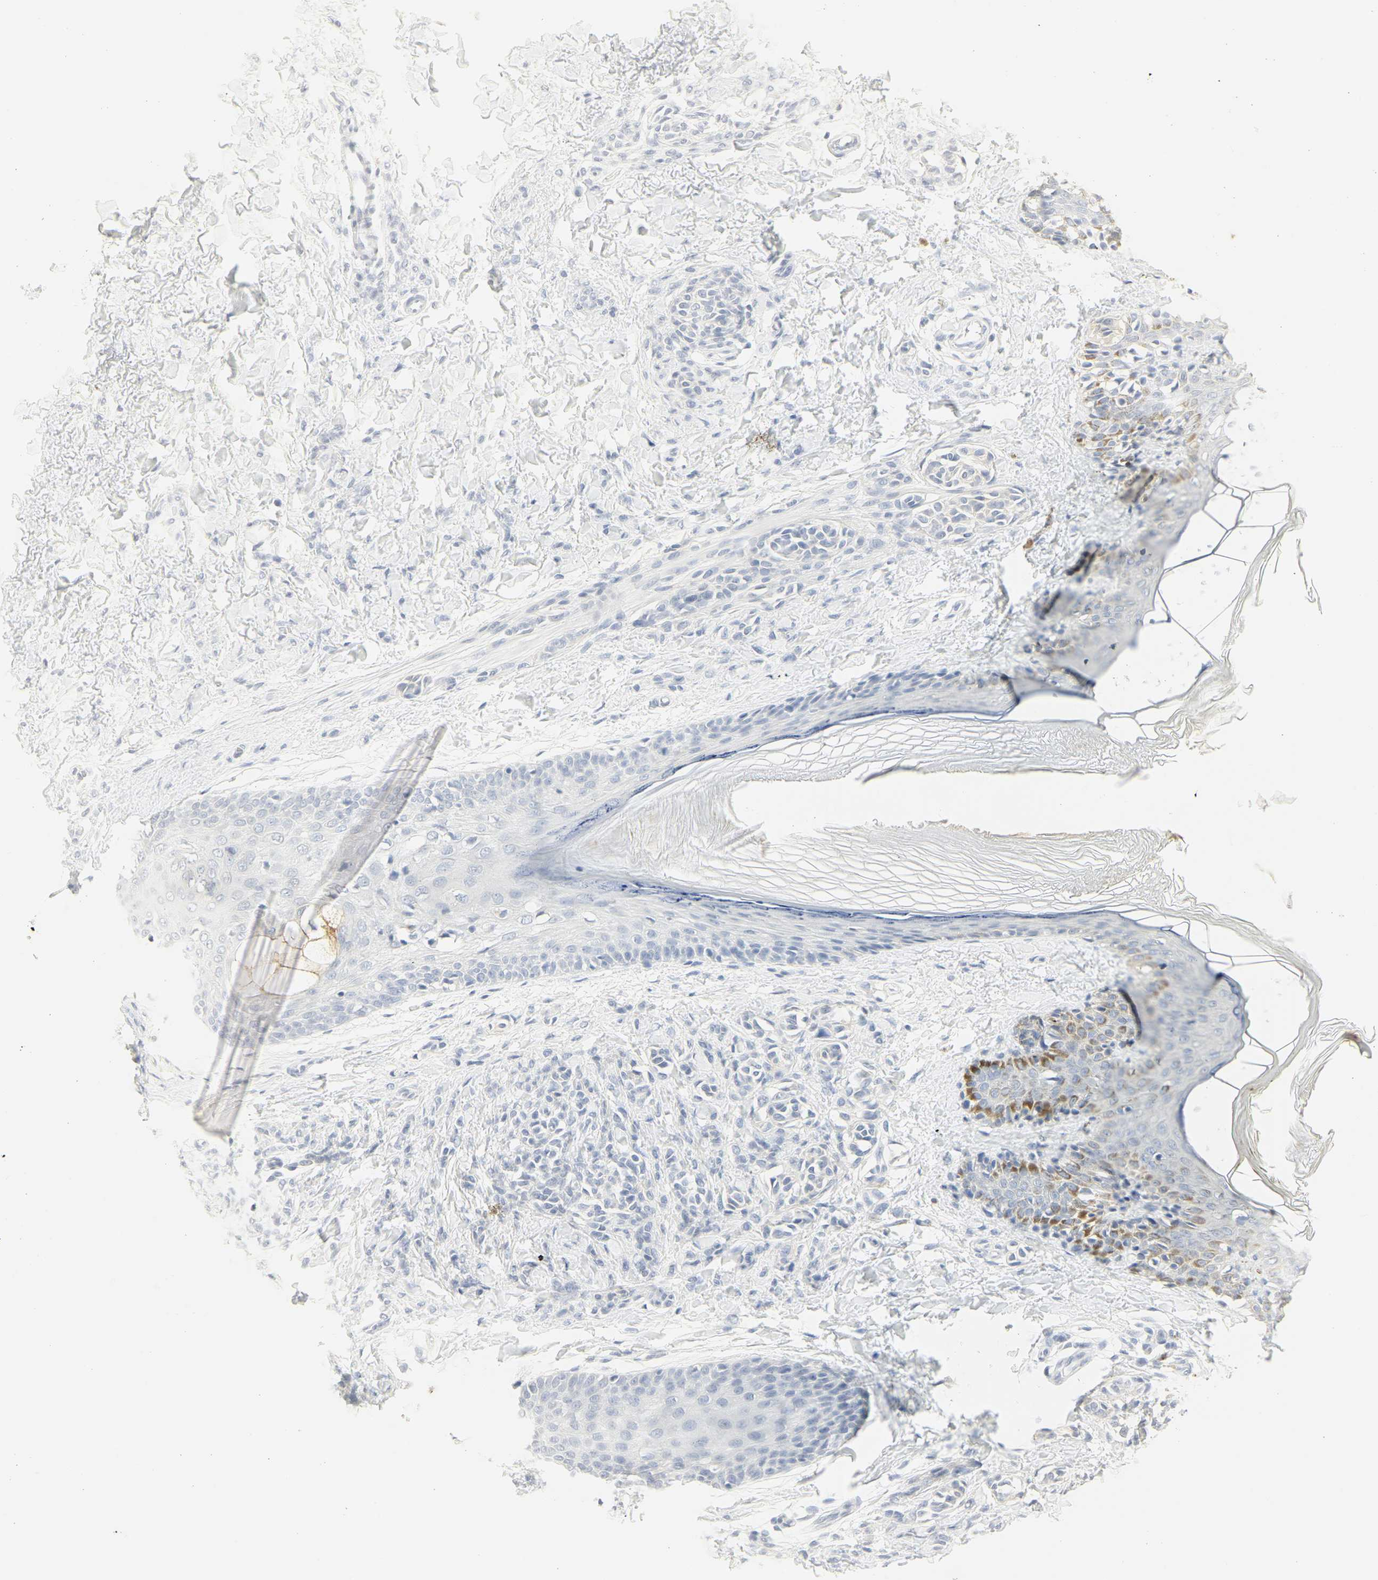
{"staining": {"intensity": "negative", "quantity": "none", "location": "none"}, "tissue": "skin", "cell_type": "Fibroblasts", "image_type": "normal", "snomed": [{"axis": "morphology", "description": "Normal tissue, NOS"}, {"axis": "topography", "description": "Skin"}], "caption": "Normal skin was stained to show a protein in brown. There is no significant positivity in fibroblasts. Brightfield microscopy of immunohistochemistry (IHC) stained with DAB (brown) and hematoxylin (blue), captured at high magnification.", "gene": "CEACAM5", "patient": {"sex": "male", "age": 16}}